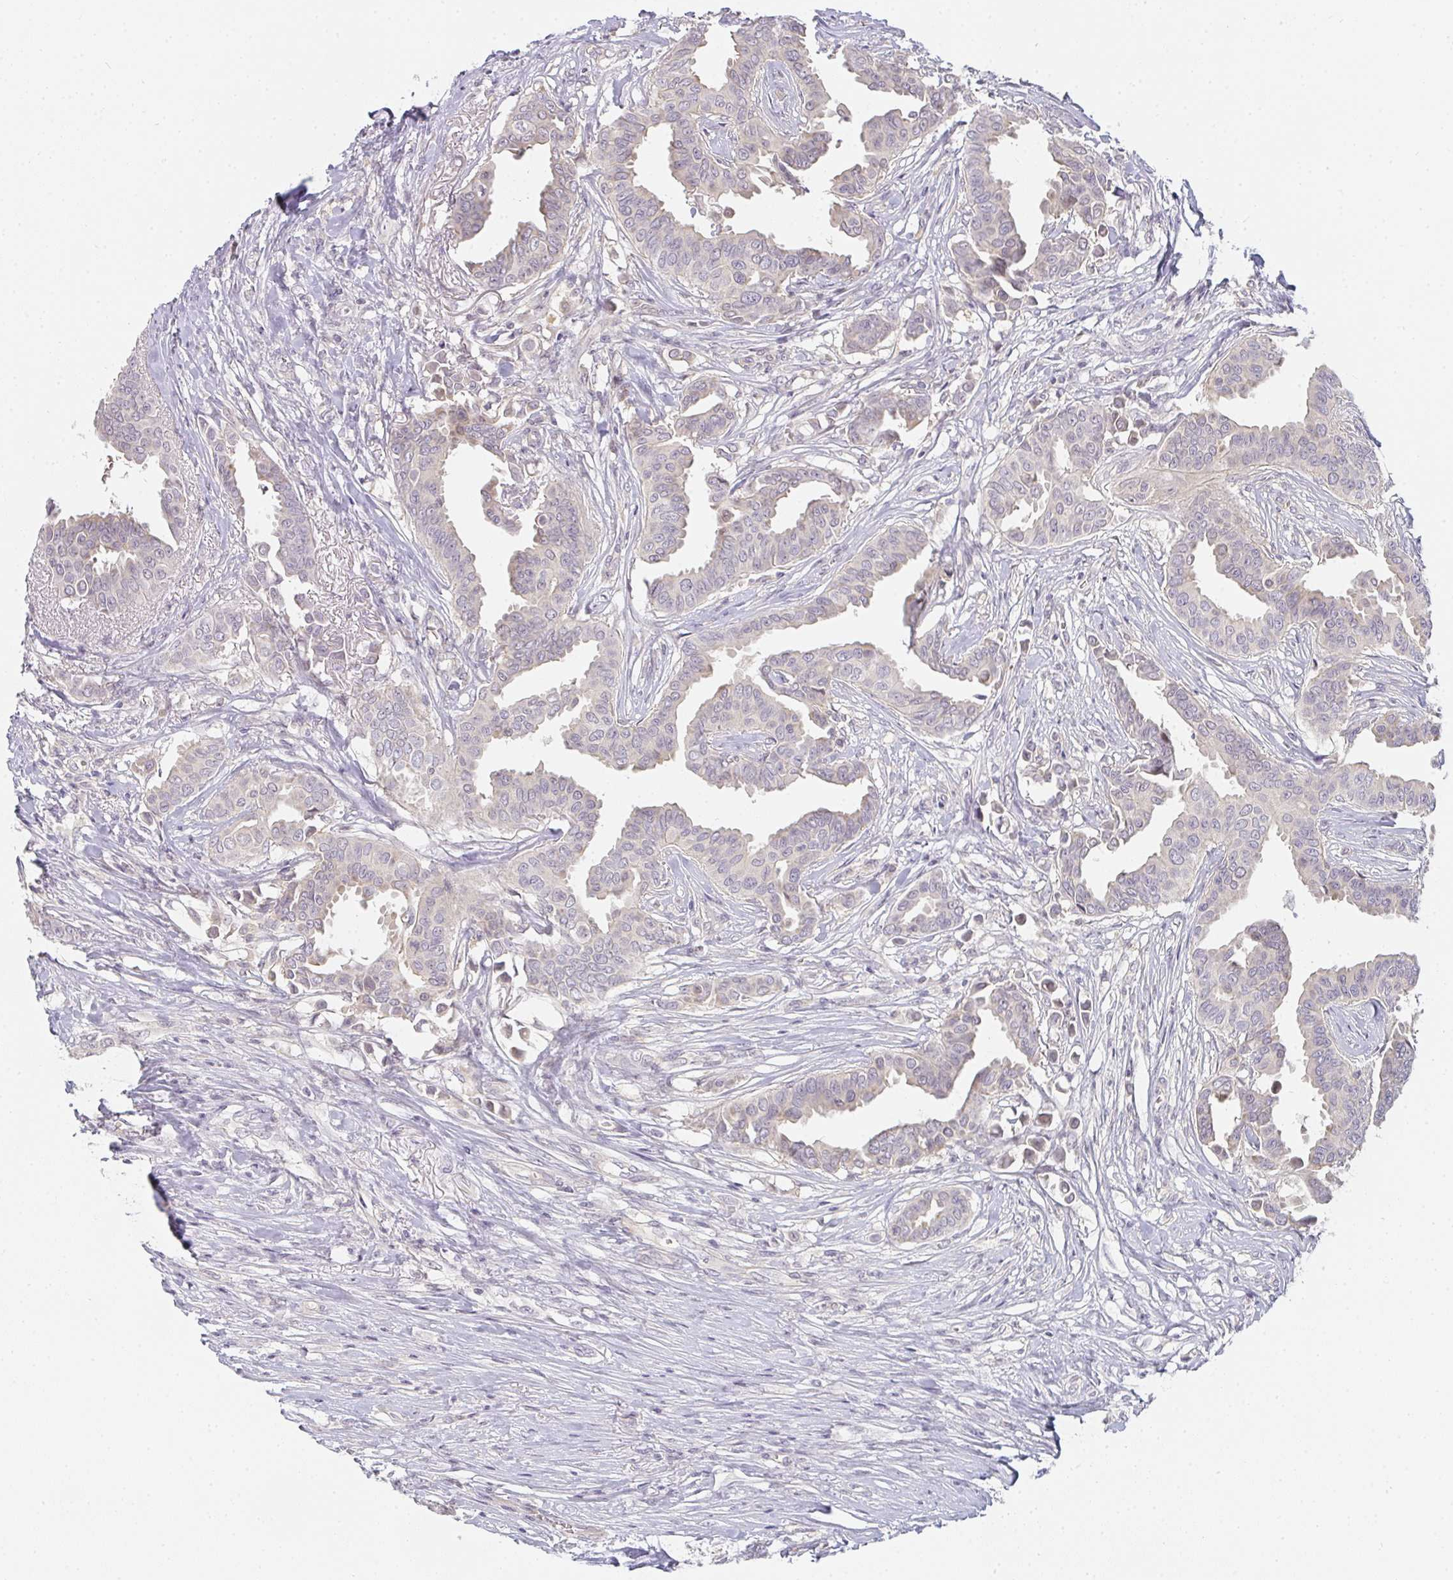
{"staining": {"intensity": "negative", "quantity": "none", "location": "none"}, "tissue": "breast cancer", "cell_type": "Tumor cells", "image_type": "cancer", "snomed": [{"axis": "morphology", "description": "Duct carcinoma"}, {"axis": "topography", "description": "Breast"}], "caption": "Immunohistochemistry histopathology image of breast intraductal carcinoma stained for a protein (brown), which demonstrates no expression in tumor cells. (DAB (3,3'-diaminobenzidine) IHC with hematoxylin counter stain).", "gene": "GSDMB", "patient": {"sex": "female", "age": 45}}